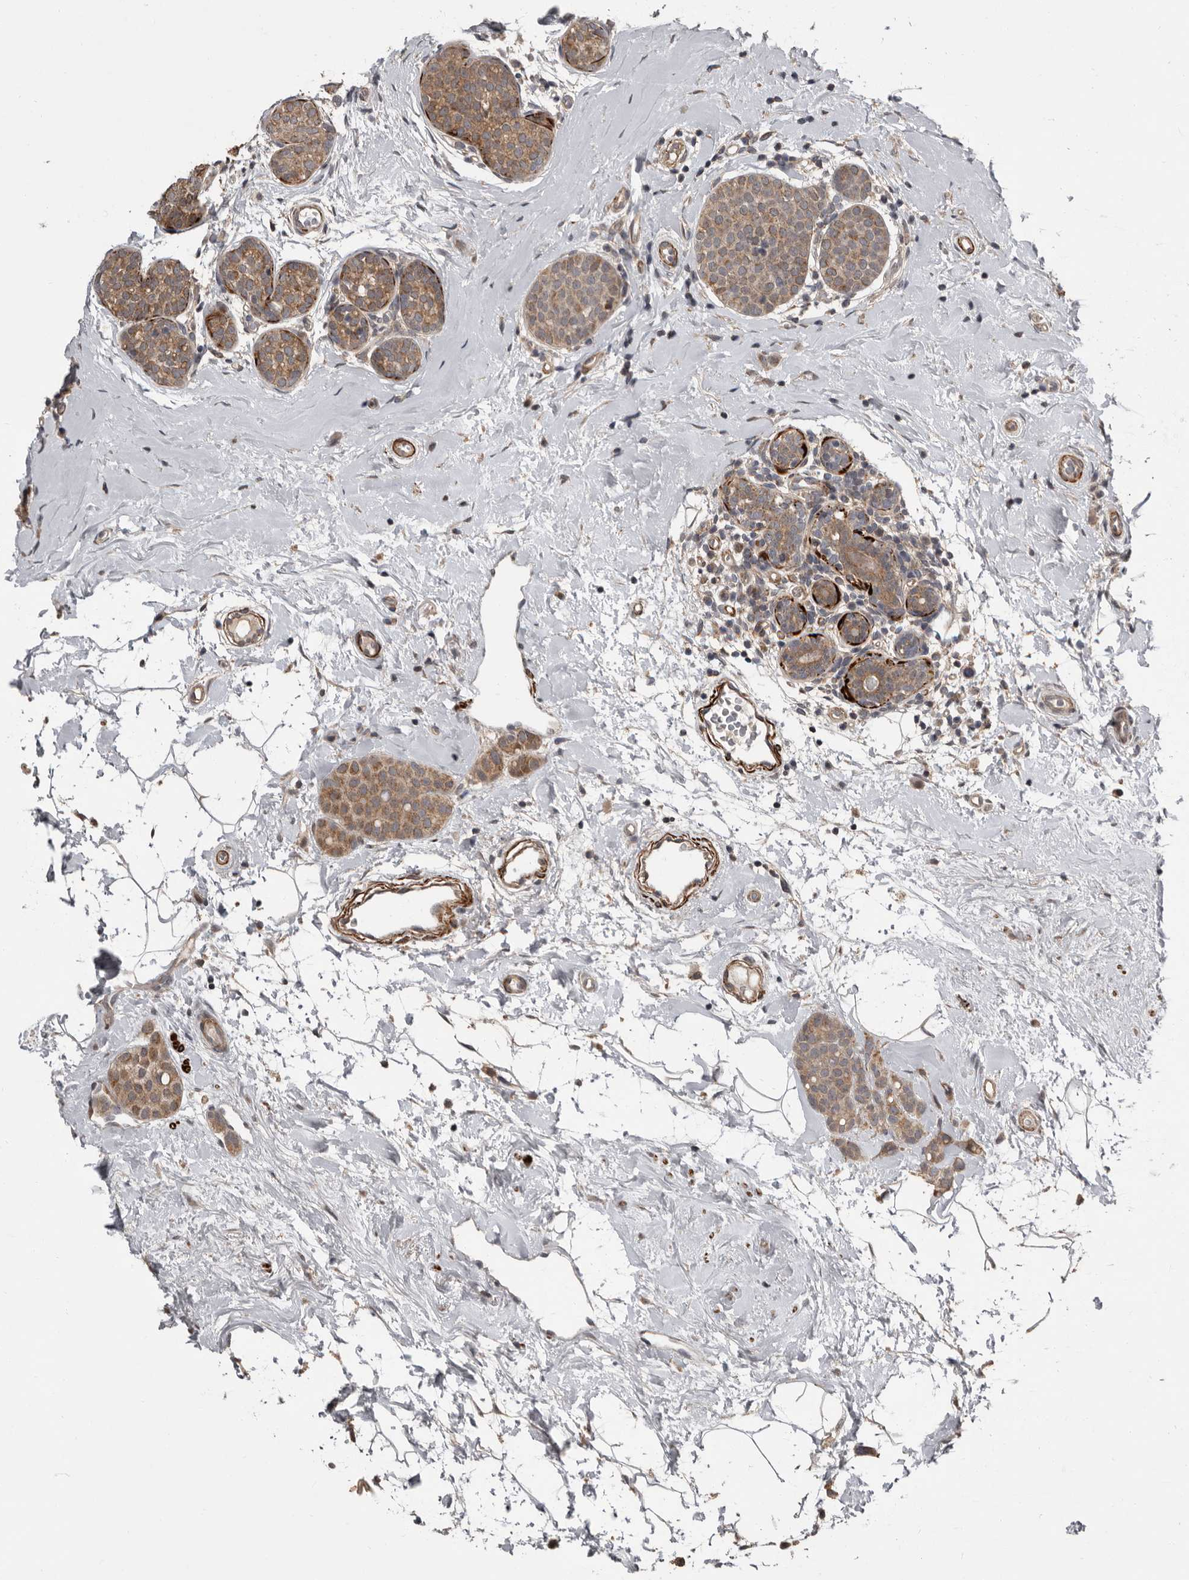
{"staining": {"intensity": "moderate", "quantity": ">75%", "location": "cytoplasmic/membranous"}, "tissue": "breast cancer", "cell_type": "Tumor cells", "image_type": "cancer", "snomed": [{"axis": "morphology", "description": "Lobular carcinoma, in situ"}, {"axis": "morphology", "description": "Lobular carcinoma"}, {"axis": "topography", "description": "Breast"}], "caption": "Protein expression analysis of lobular carcinoma (breast) demonstrates moderate cytoplasmic/membranous positivity in approximately >75% of tumor cells.", "gene": "FGFR4", "patient": {"sex": "female", "age": 41}}